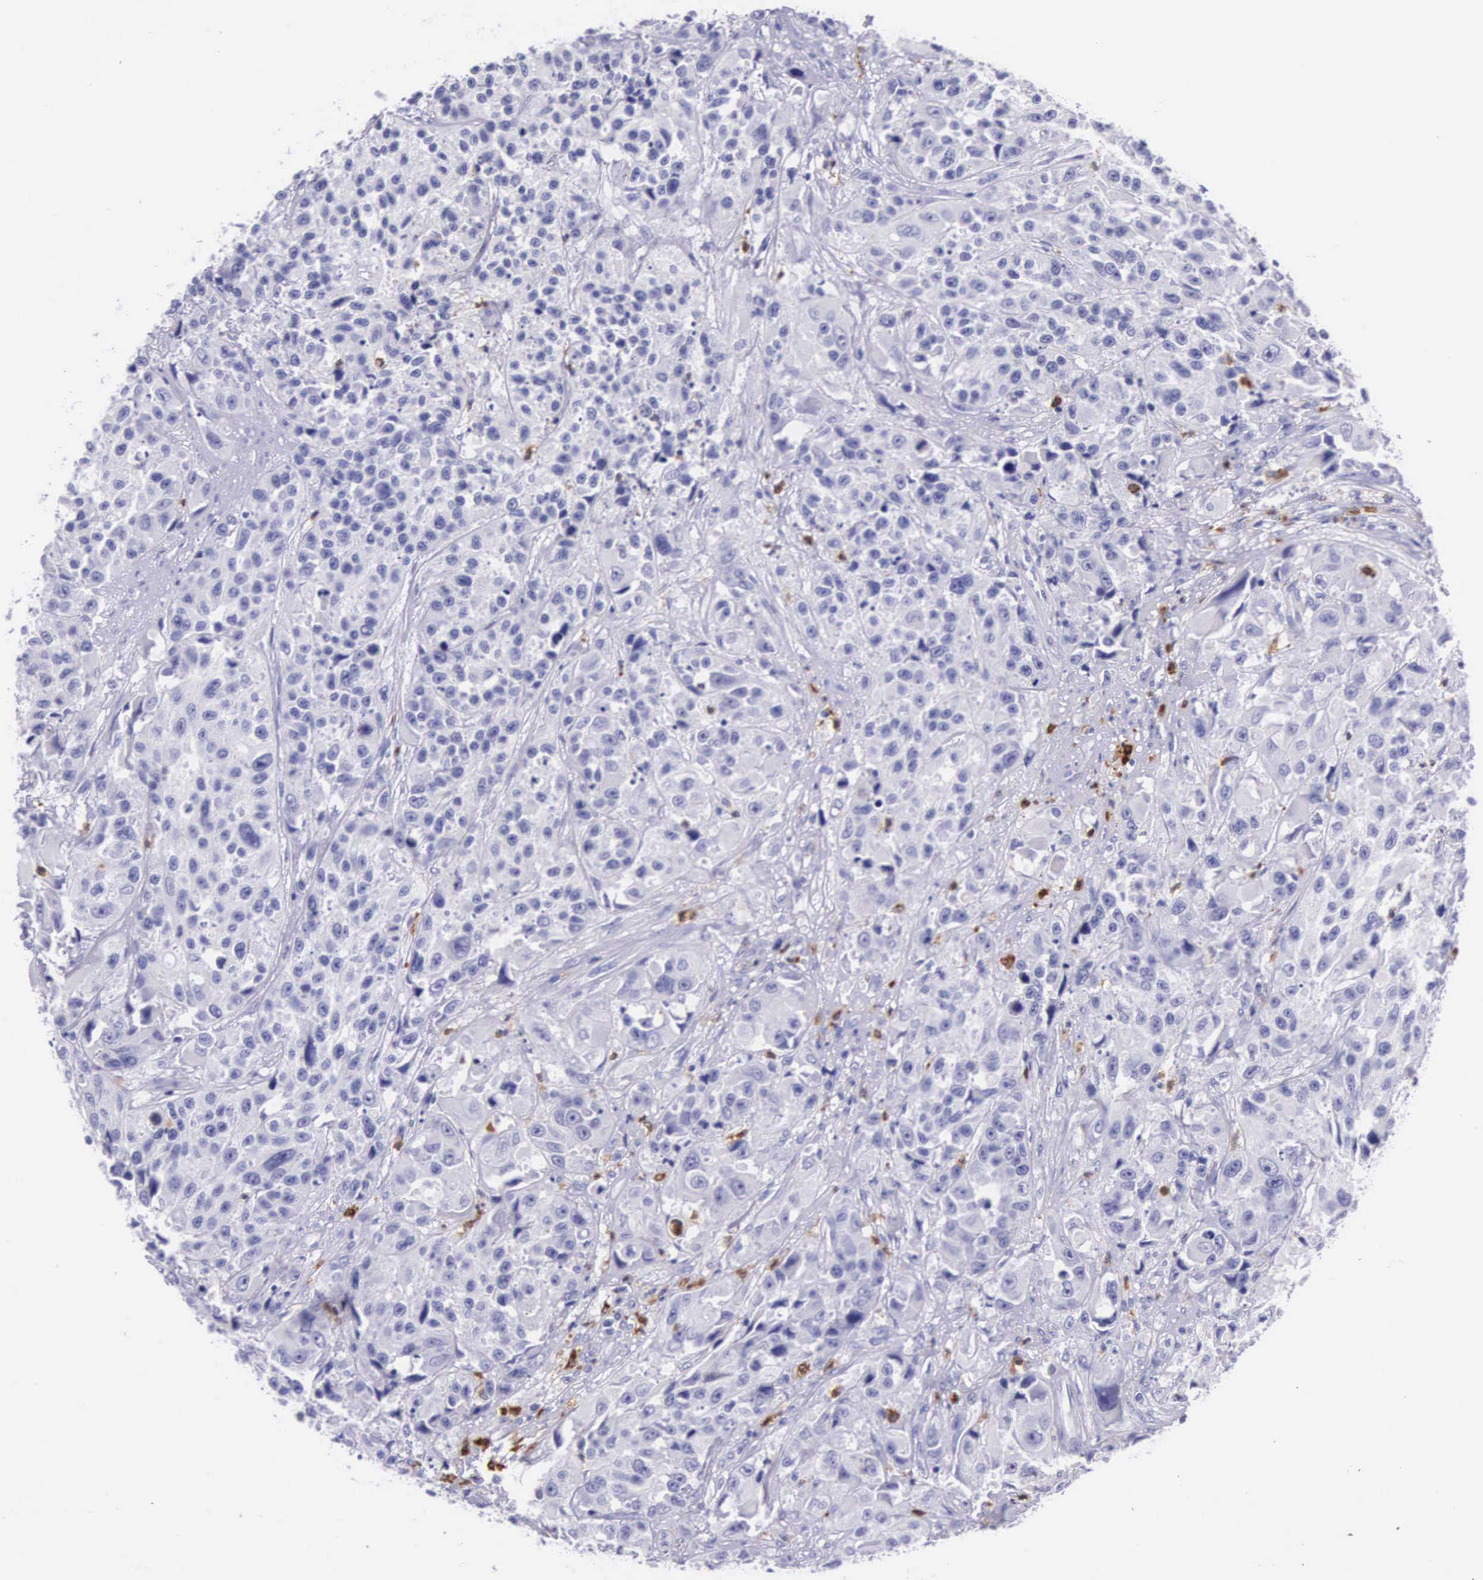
{"staining": {"intensity": "negative", "quantity": "none", "location": "none"}, "tissue": "urothelial cancer", "cell_type": "Tumor cells", "image_type": "cancer", "snomed": [{"axis": "morphology", "description": "Urothelial carcinoma, High grade"}, {"axis": "topography", "description": "Urinary bladder"}], "caption": "Protein analysis of urothelial carcinoma (high-grade) shows no significant positivity in tumor cells.", "gene": "FCN1", "patient": {"sex": "female", "age": 81}}